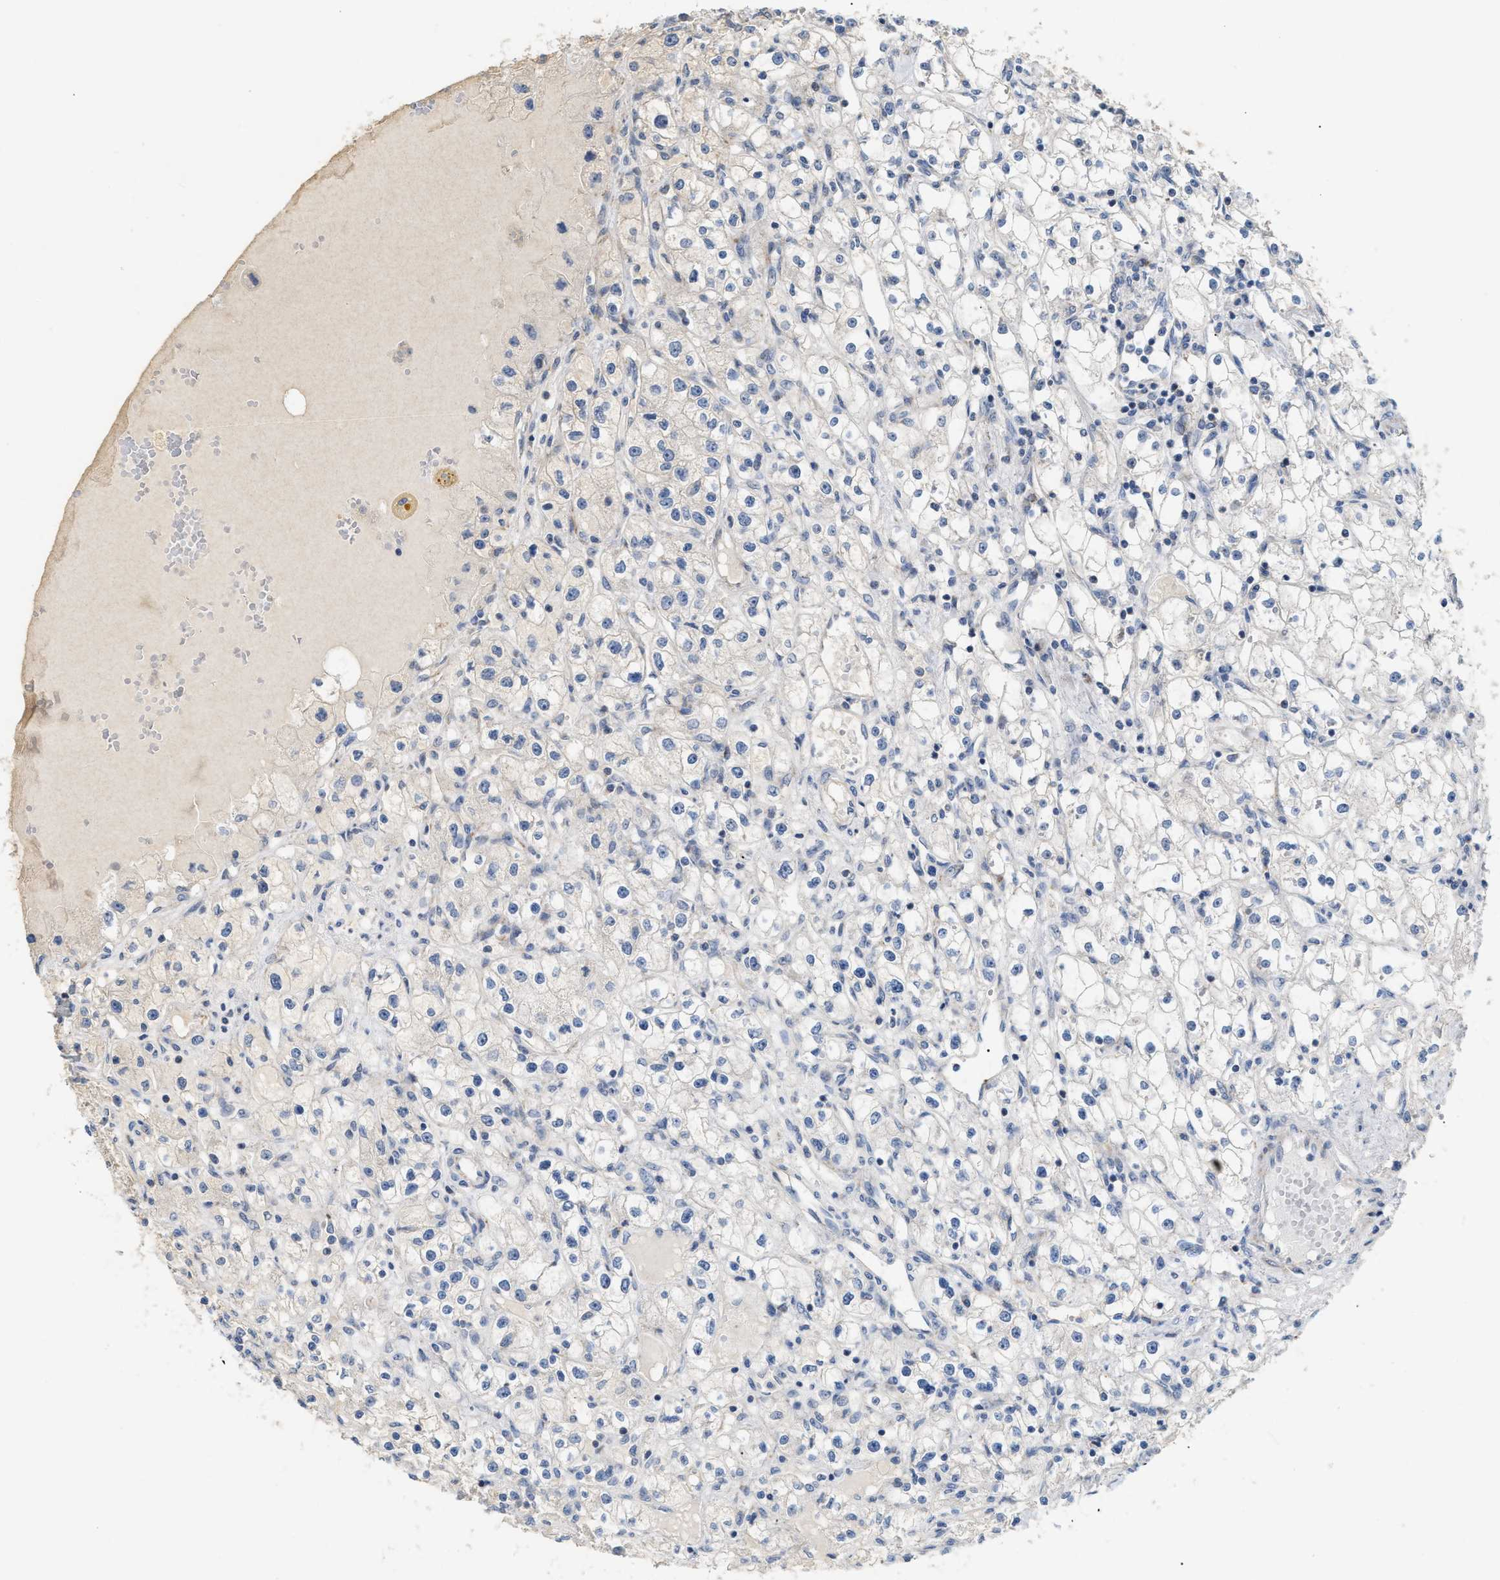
{"staining": {"intensity": "negative", "quantity": "none", "location": "none"}, "tissue": "renal cancer", "cell_type": "Tumor cells", "image_type": "cancer", "snomed": [{"axis": "morphology", "description": "Adenocarcinoma, NOS"}, {"axis": "topography", "description": "Kidney"}], "caption": "DAB immunohistochemical staining of human renal cancer (adenocarcinoma) demonstrates no significant positivity in tumor cells.", "gene": "DHX58", "patient": {"sex": "male", "age": 56}}